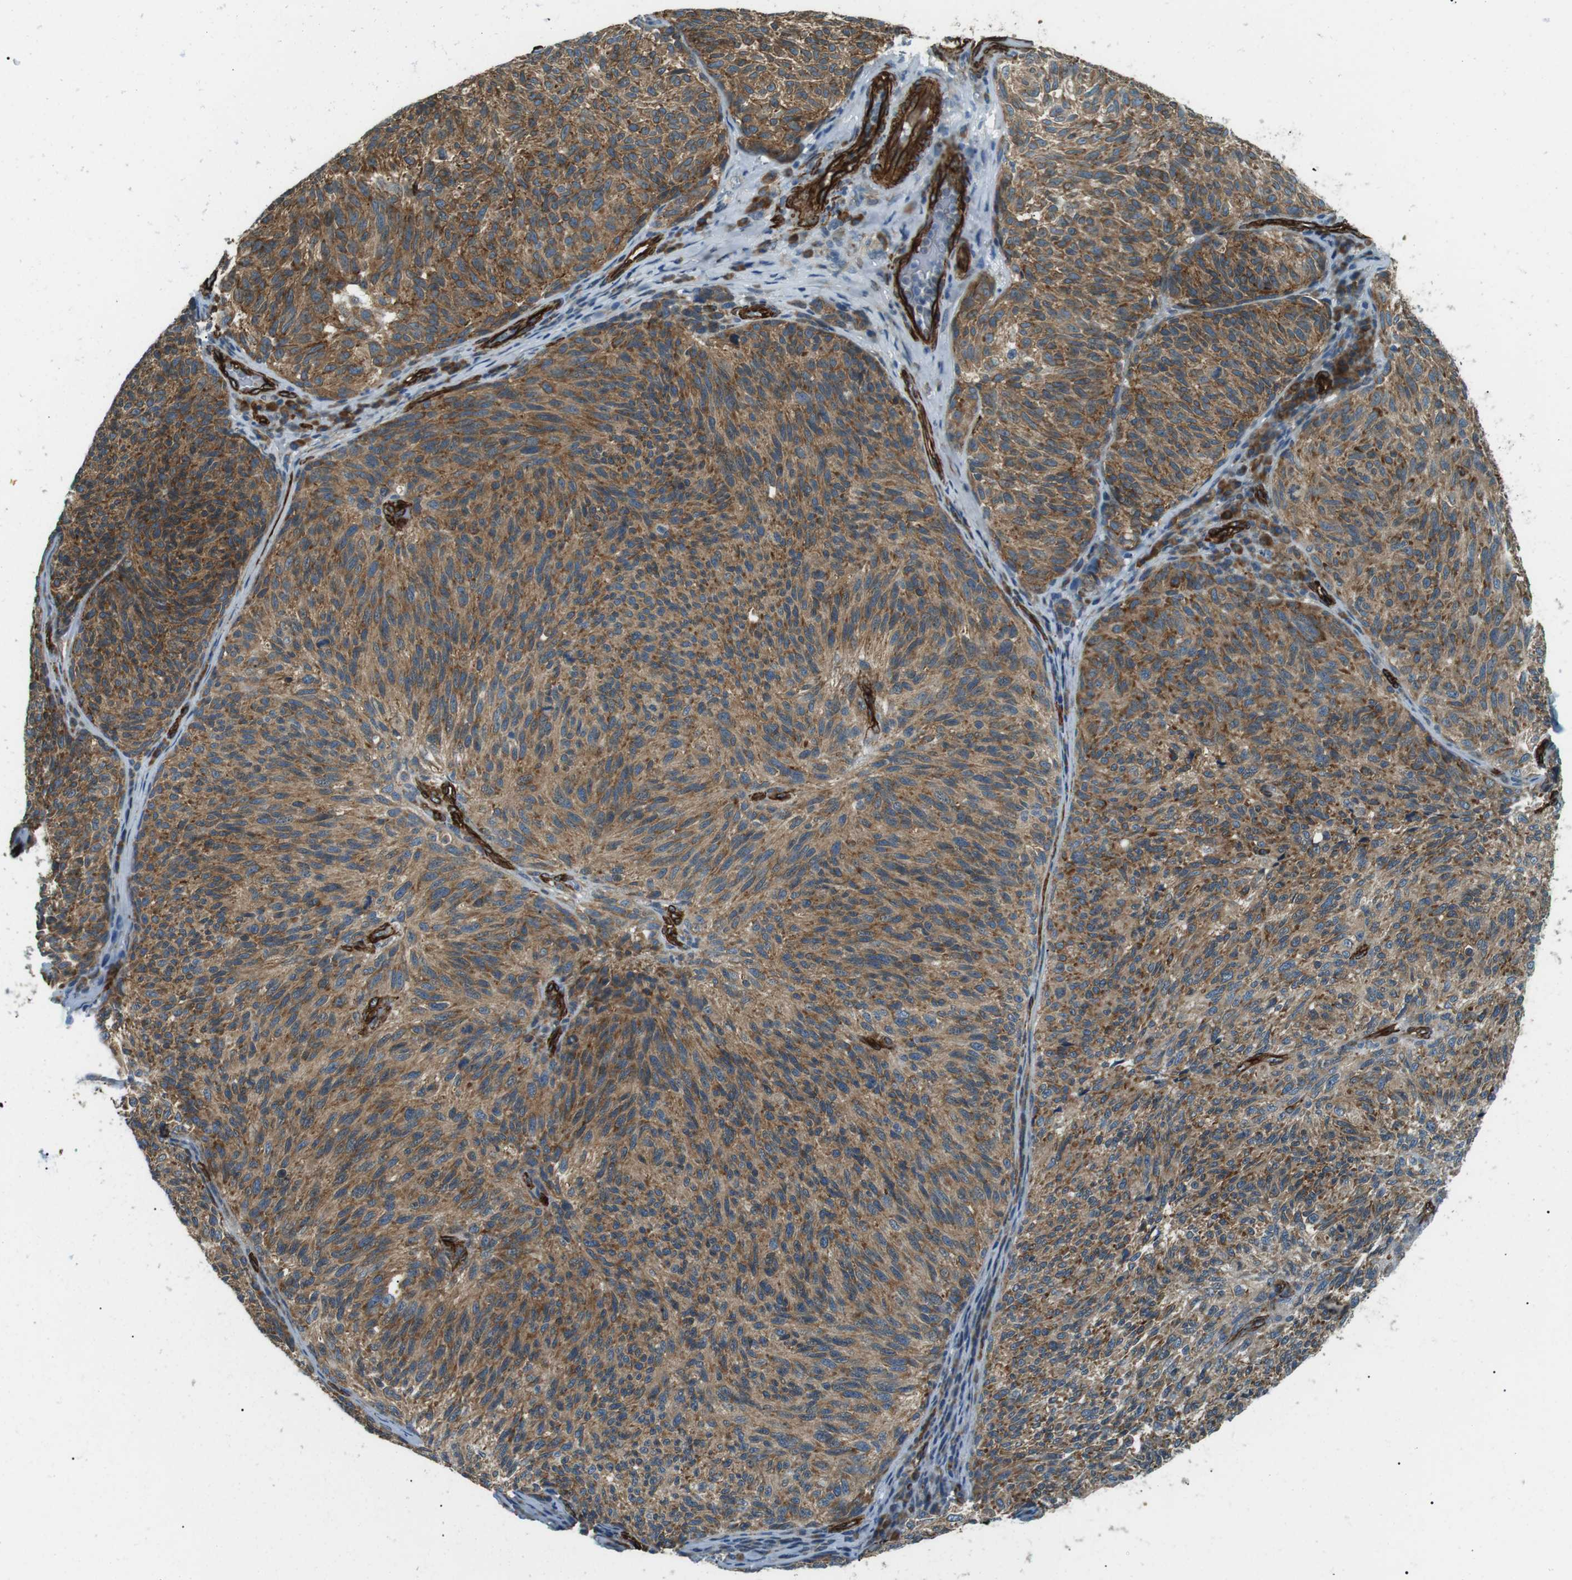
{"staining": {"intensity": "moderate", "quantity": ">75%", "location": "cytoplasmic/membranous"}, "tissue": "melanoma", "cell_type": "Tumor cells", "image_type": "cancer", "snomed": [{"axis": "morphology", "description": "Malignant melanoma, NOS"}, {"axis": "topography", "description": "Skin"}], "caption": "Protein expression analysis of melanoma exhibits moderate cytoplasmic/membranous positivity in about >75% of tumor cells.", "gene": "ODR4", "patient": {"sex": "female", "age": 73}}